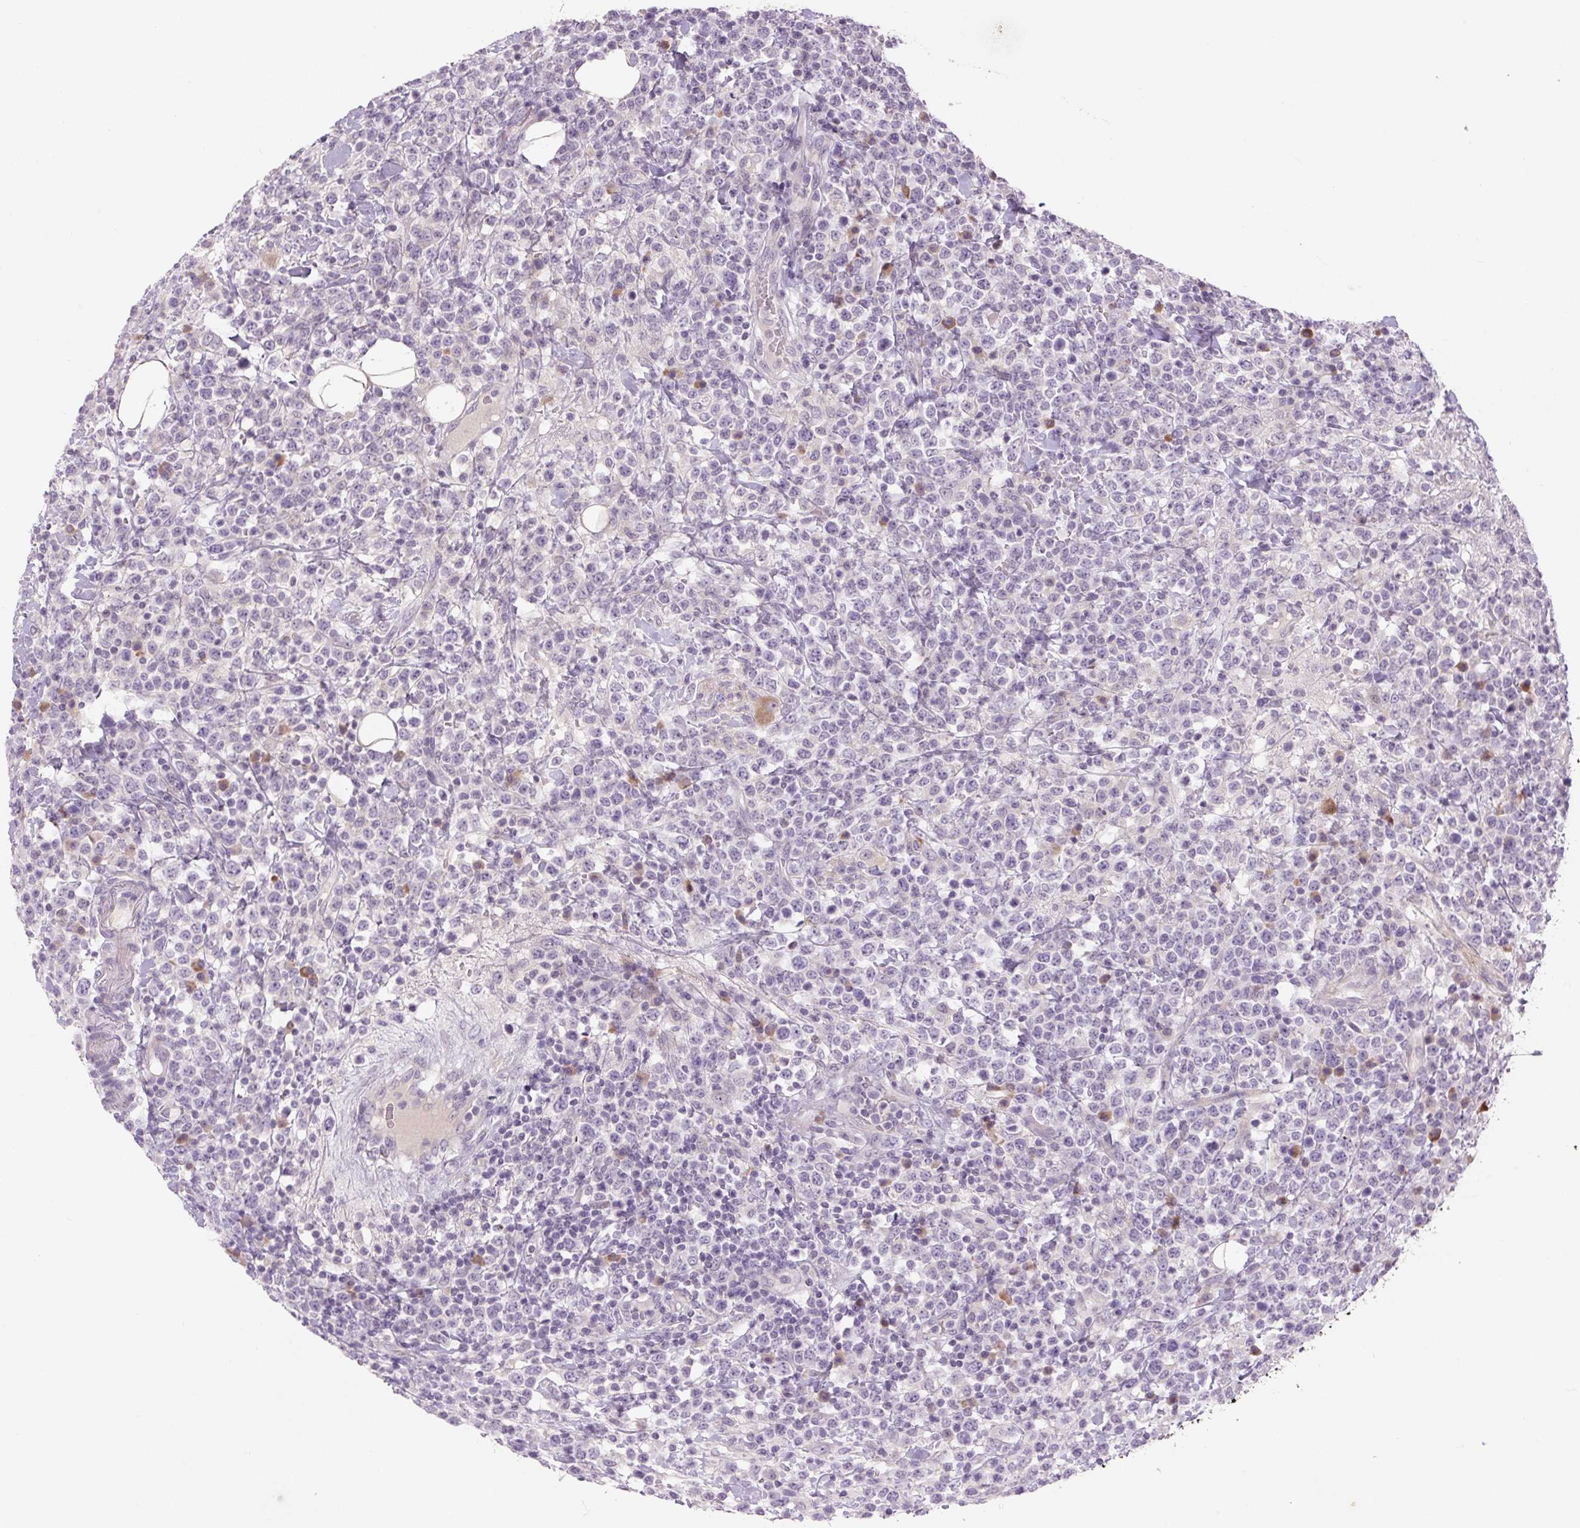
{"staining": {"intensity": "negative", "quantity": "none", "location": "none"}, "tissue": "lymphoma", "cell_type": "Tumor cells", "image_type": "cancer", "snomed": [{"axis": "morphology", "description": "Malignant lymphoma, non-Hodgkin's type, High grade"}, {"axis": "topography", "description": "Colon"}], "caption": "Malignant lymphoma, non-Hodgkin's type (high-grade) was stained to show a protein in brown. There is no significant staining in tumor cells. (DAB immunohistochemistry (IHC) with hematoxylin counter stain).", "gene": "TMEM100", "patient": {"sex": "female", "age": 53}}